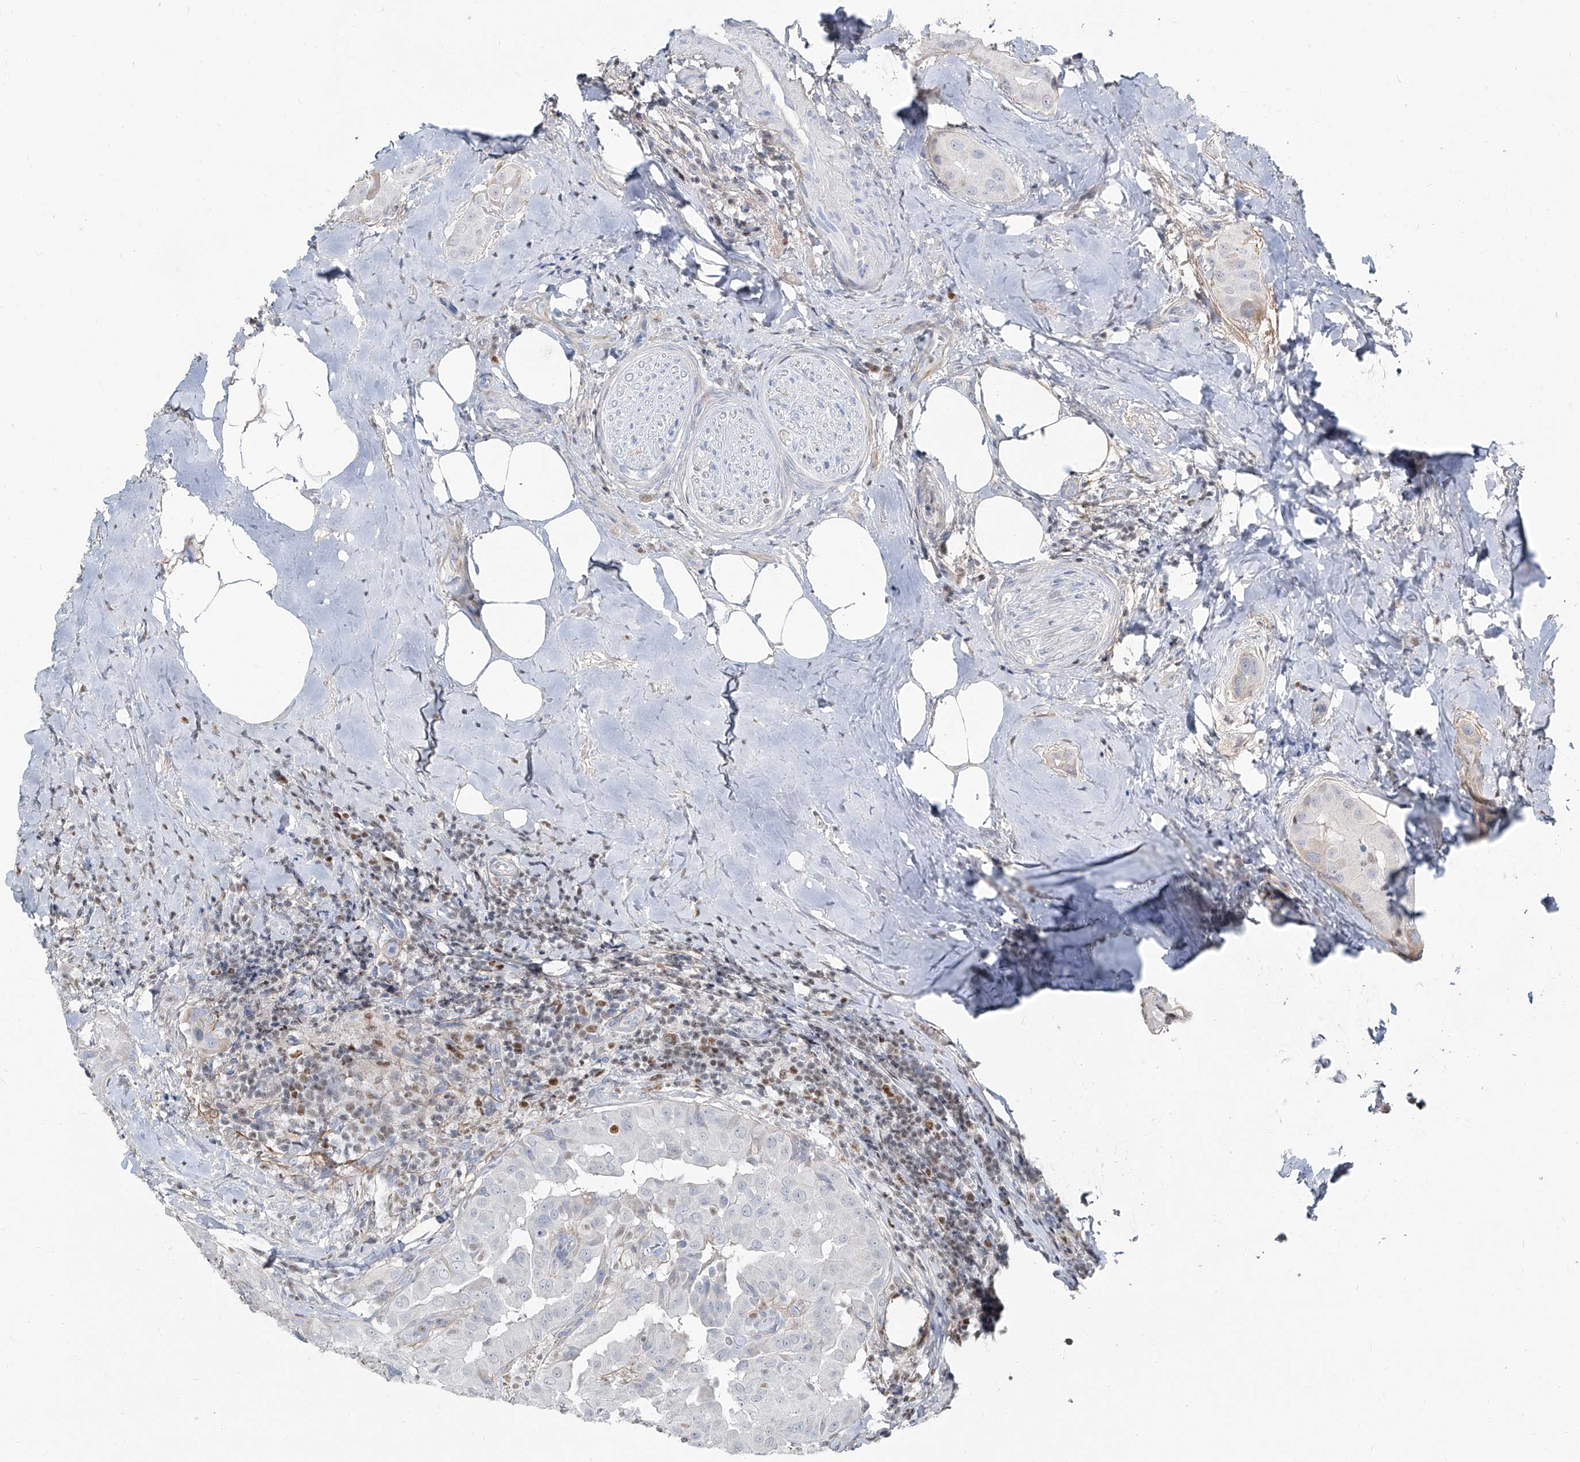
{"staining": {"intensity": "negative", "quantity": "none", "location": "none"}, "tissue": "thyroid cancer", "cell_type": "Tumor cells", "image_type": "cancer", "snomed": [{"axis": "morphology", "description": "Papillary adenocarcinoma, NOS"}, {"axis": "topography", "description": "Thyroid gland"}], "caption": "An immunohistochemistry image of thyroid cancer (papillary adenocarcinoma) is shown. There is no staining in tumor cells of thyroid cancer (papillary adenocarcinoma).", "gene": "HOXA3", "patient": {"sex": "male", "age": 33}}